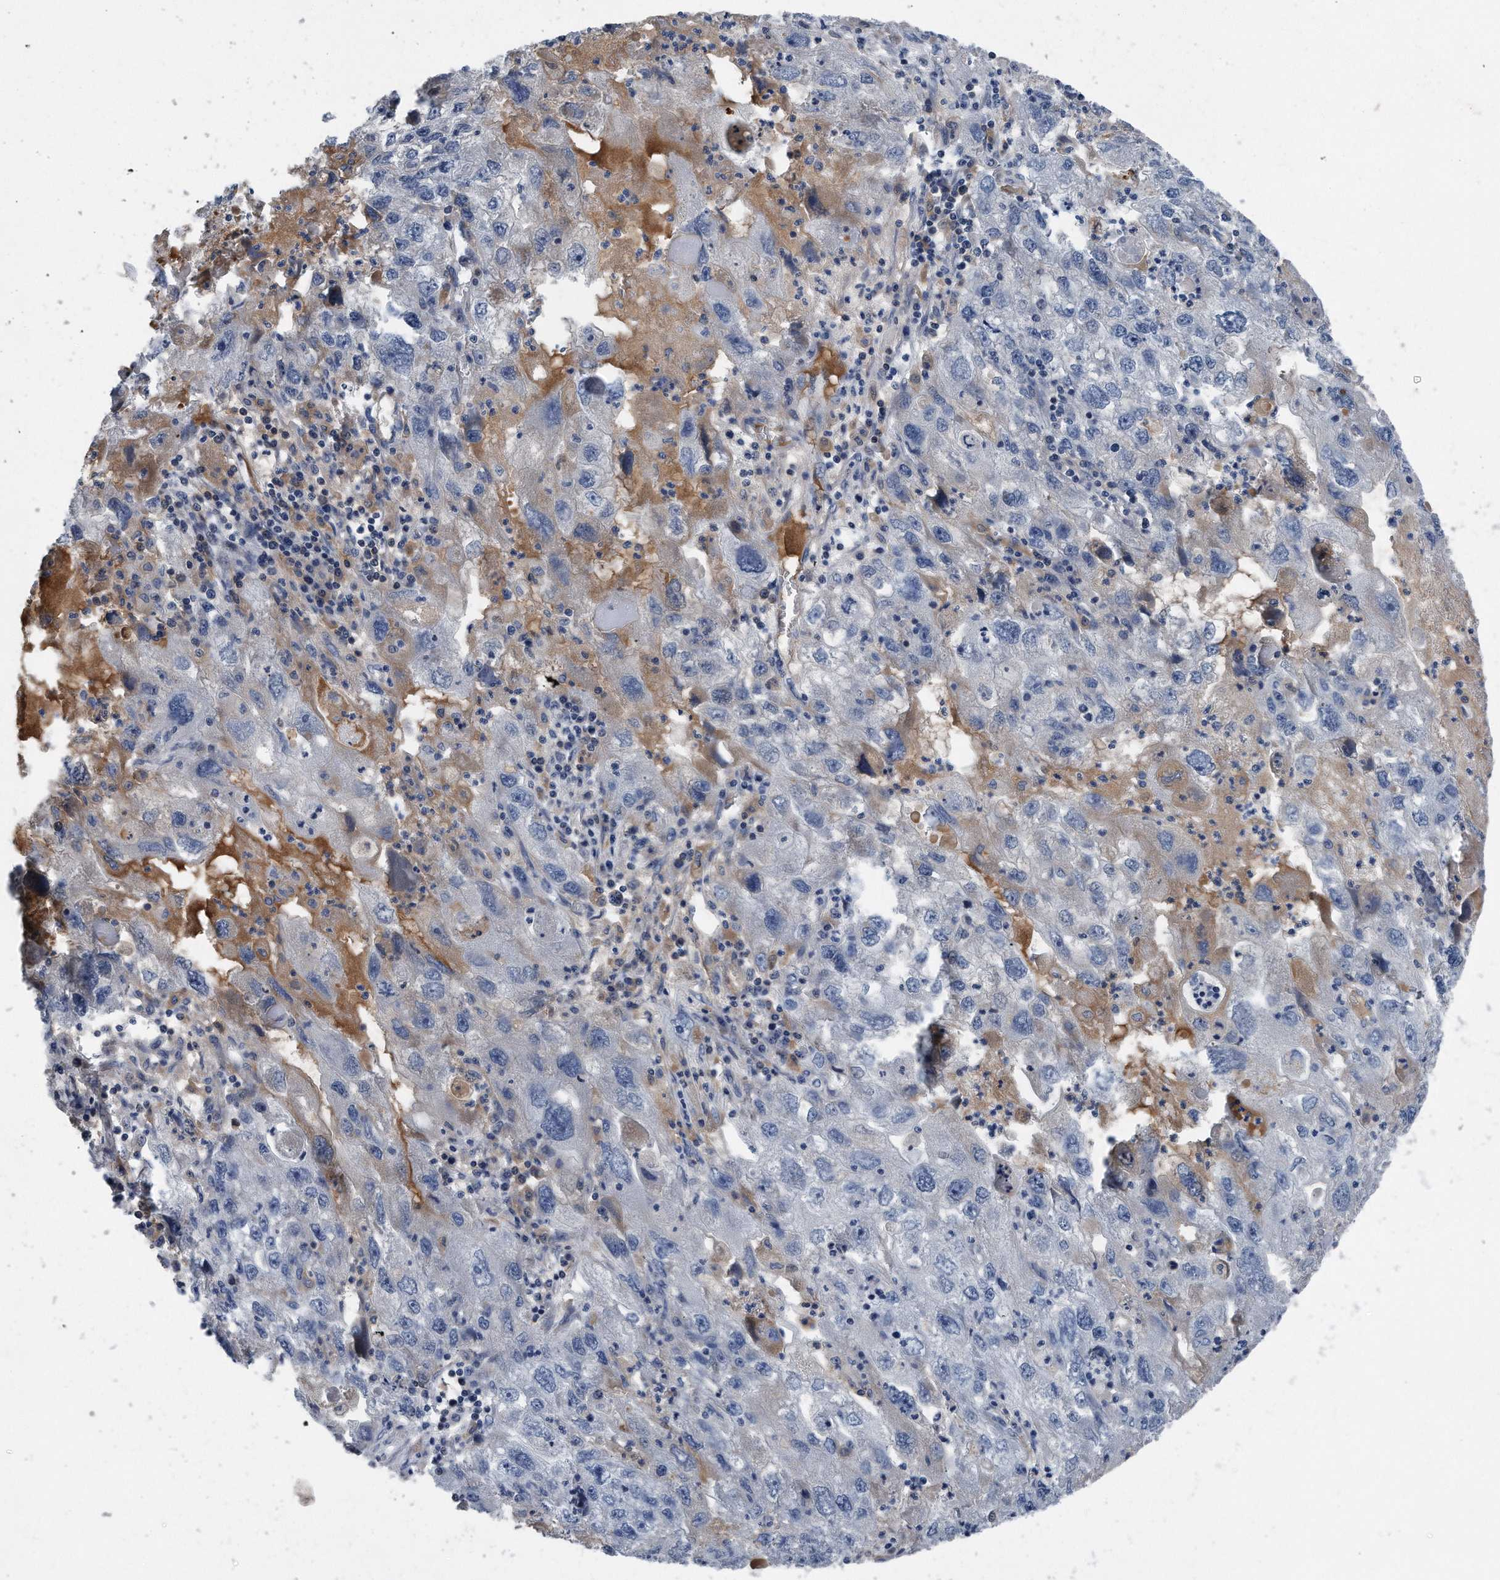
{"staining": {"intensity": "negative", "quantity": "none", "location": "none"}, "tissue": "endometrial cancer", "cell_type": "Tumor cells", "image_type": "cancer", "snomed": [{"axis": "morphology", "description": "Adenocarcinoma, NOS"}, {"axis": "topography", "description": "Endometrium"}], "caption": "This is an immunohistochemistry histopathology image of human endometrial adenocarcinoma. There is no expression in tumor cells.", "gene": "DST", "patient": {"sex": "female", "age": 49}}